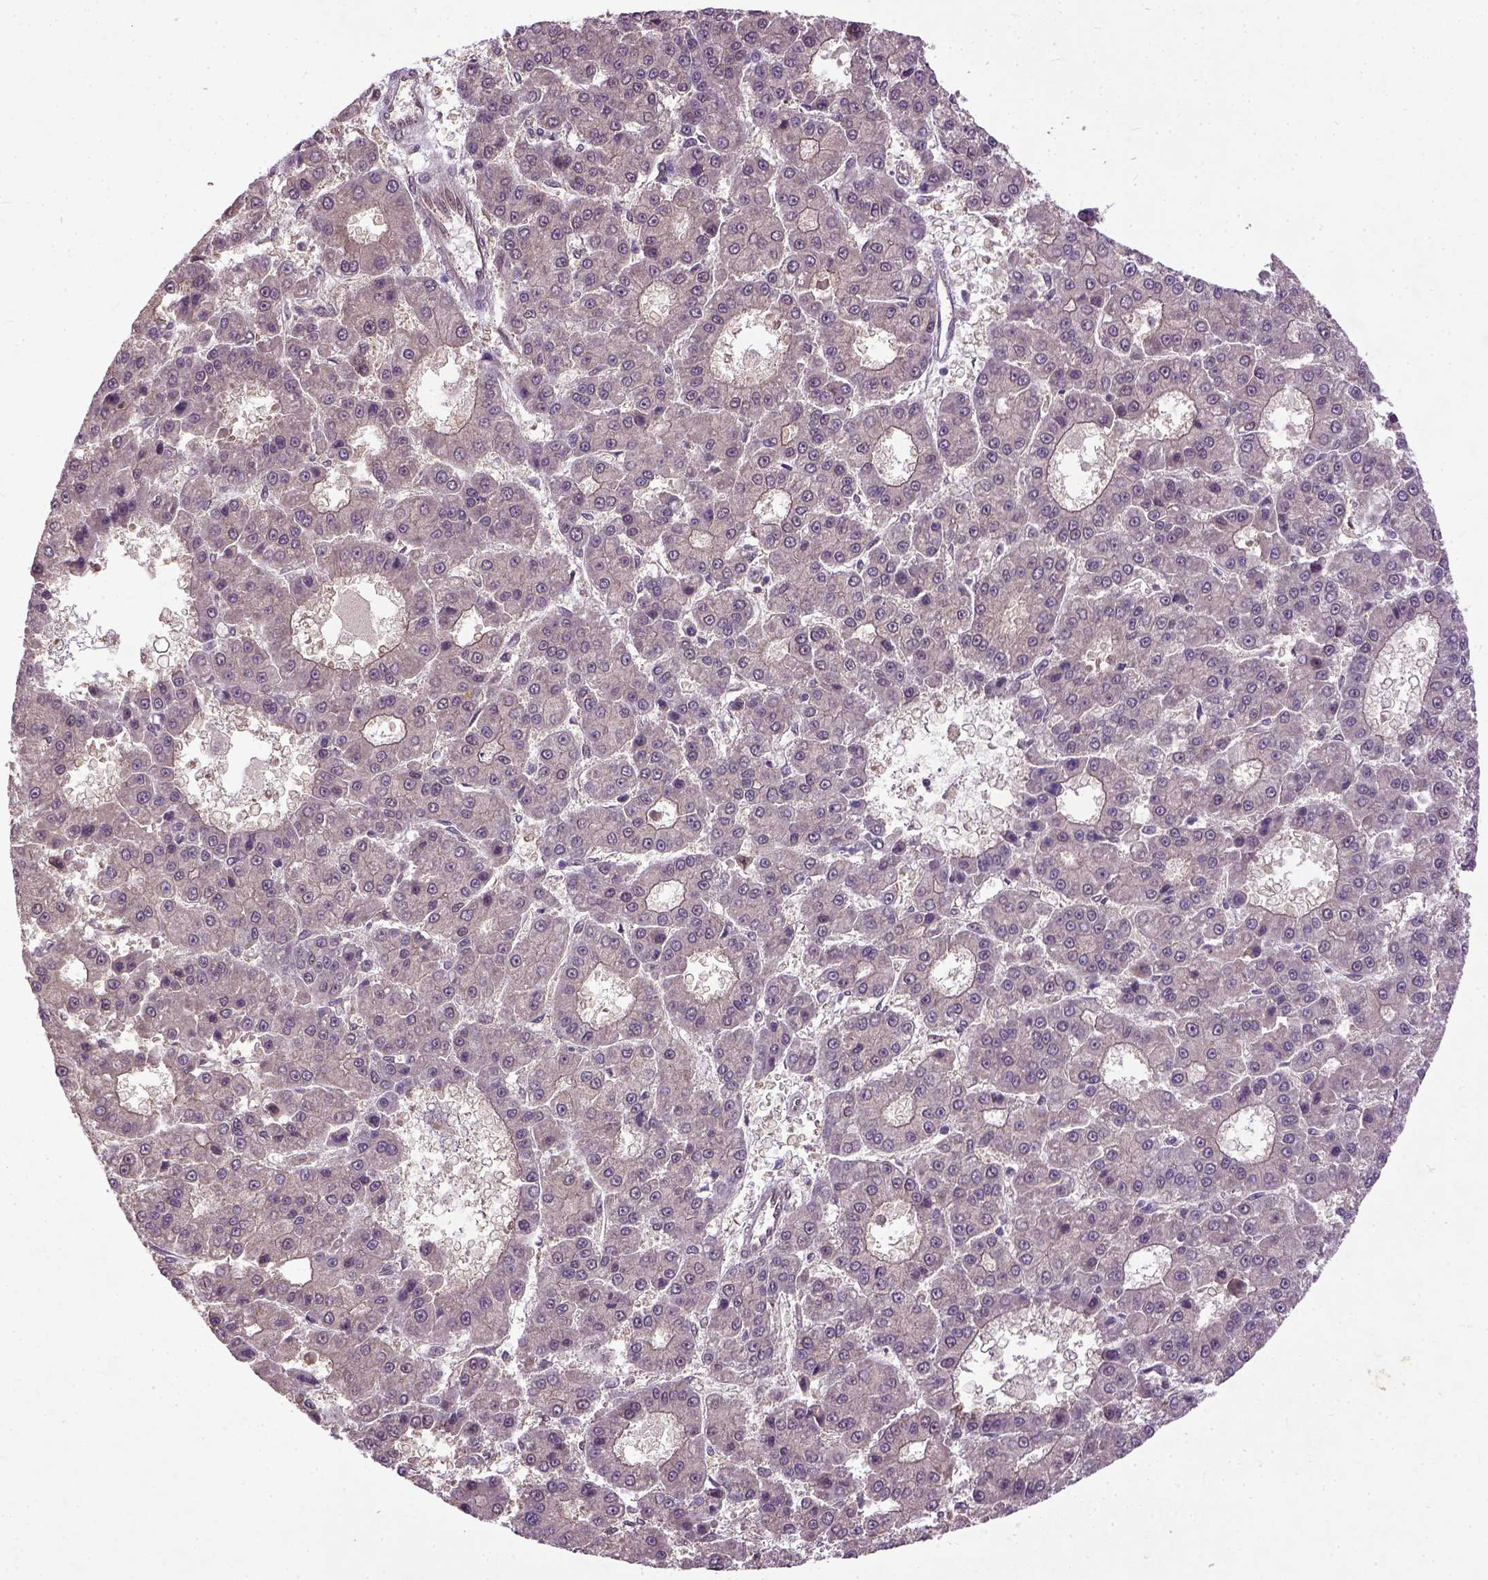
{"staining": {"intensity": "negative", "quantity": "none", "location": "none"}, "tissue": "liver cancer", "cell_type": "Tumor cells", "image_type": "cancer", "snomed": [{"axis": "morphology", "description": "Carcinoma, Hepatocellular, NOS"}, {"axis": "topography", "description": "Liver"}], "caption": "Micrograph shows no significant protein expression in tumor cells of liver cancer.", "gene": "UBA3", "patient": {"sex": "male", "age": 70}}